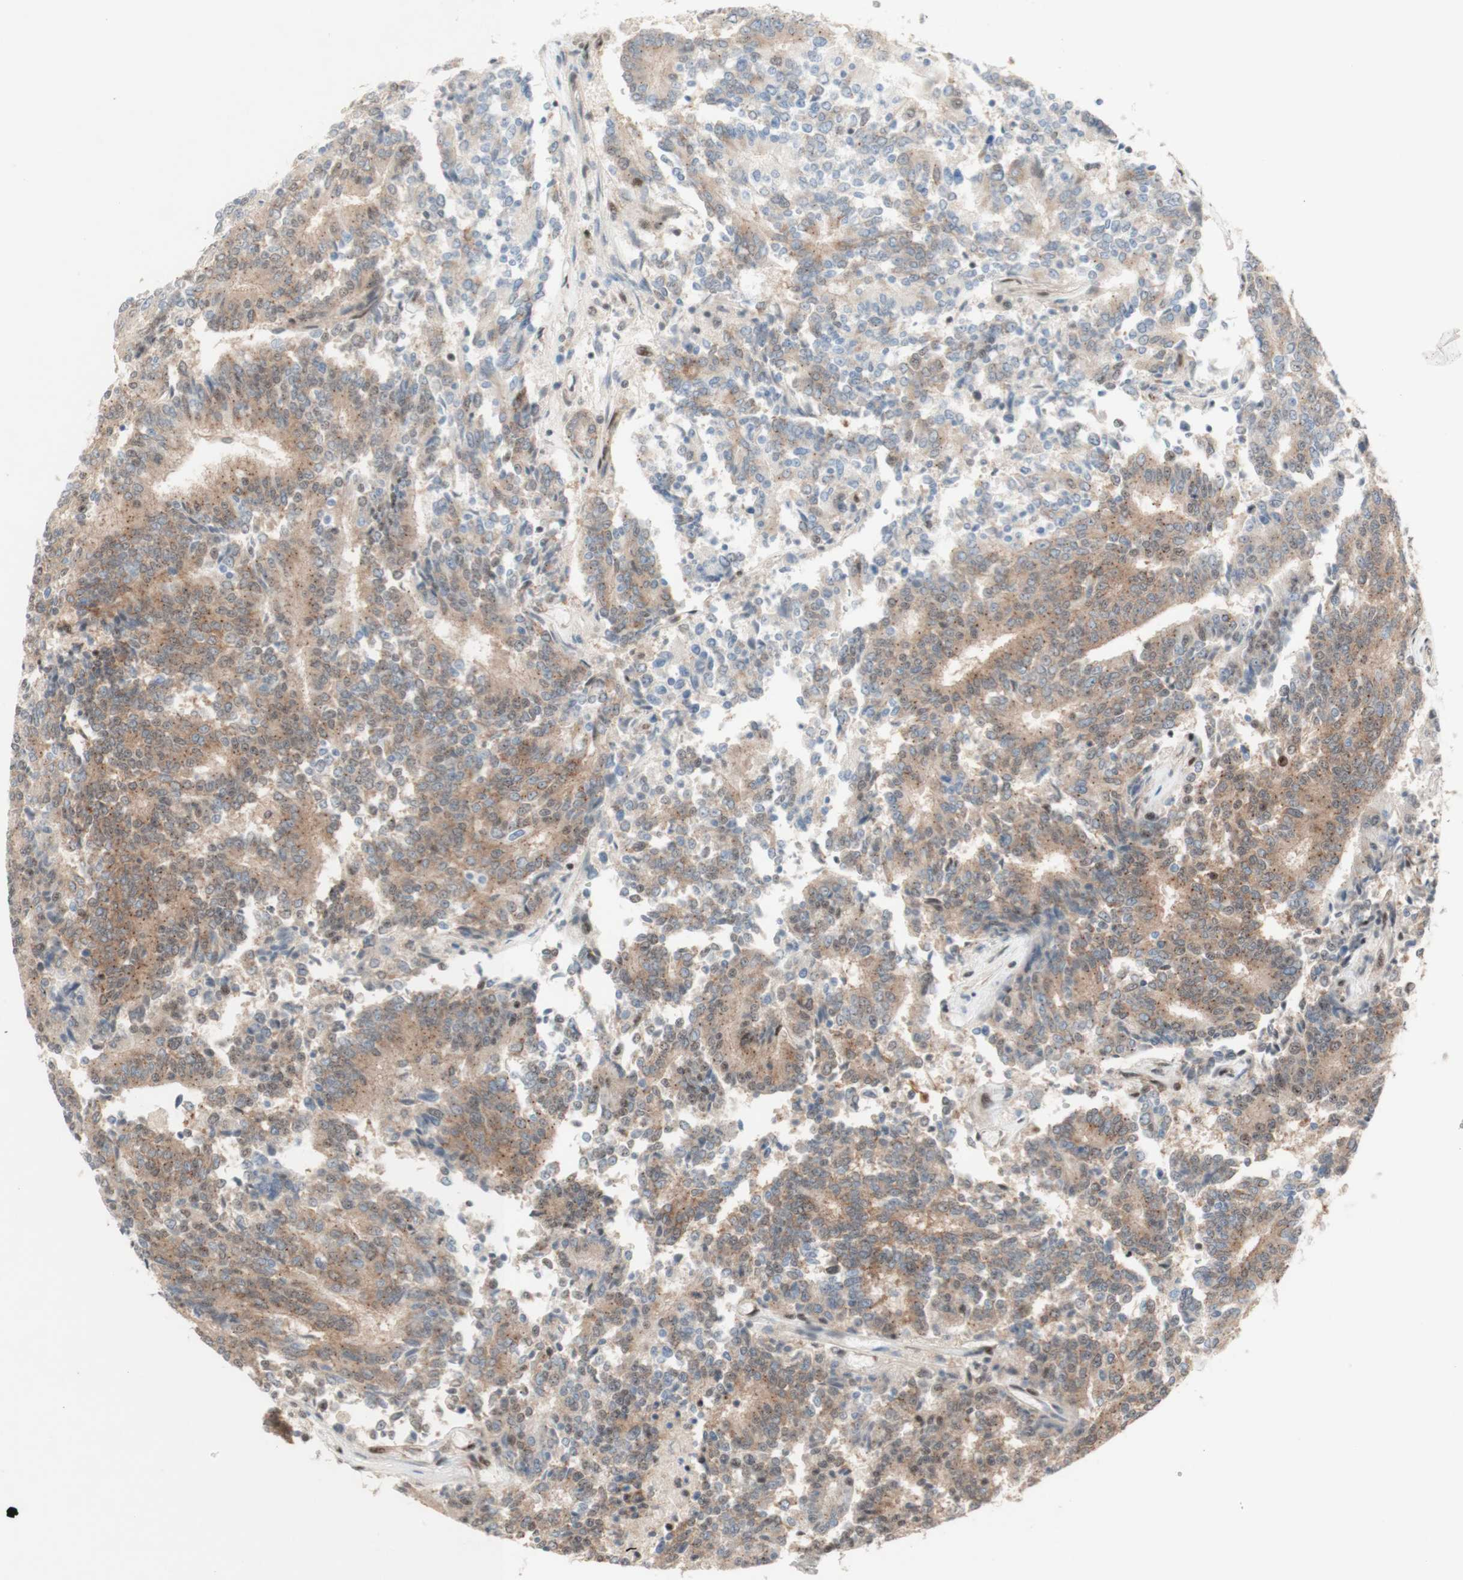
{"staining": {"intensity": "moderate", "quantity": ">75%", "location": "cytoplasmic/membranous"}, "tissue": "prostate cancer", "cell_type": "Tumor cells", "image_type": "cancer", "snomed": [{"axis": "morphology", "description": "Normal tissue, NOS"}, {"axis": "morphology", "description": "Adenocarcinoma, High grade"}, {"axis": "topography", "description": "Prostate"}, {"axis": "topography", "description": "Seminal veicle"}], "caption": "The photomicrograph demonstrates immunohistochemical staining of prostate cancer (high-grade adenocarcinoma). There is moderate cytoplasmic/membranous positivity is present in approximately >75% of tumor cells.", "gene": "CYLD", "patient": {"sex": "male", "age": 55}}